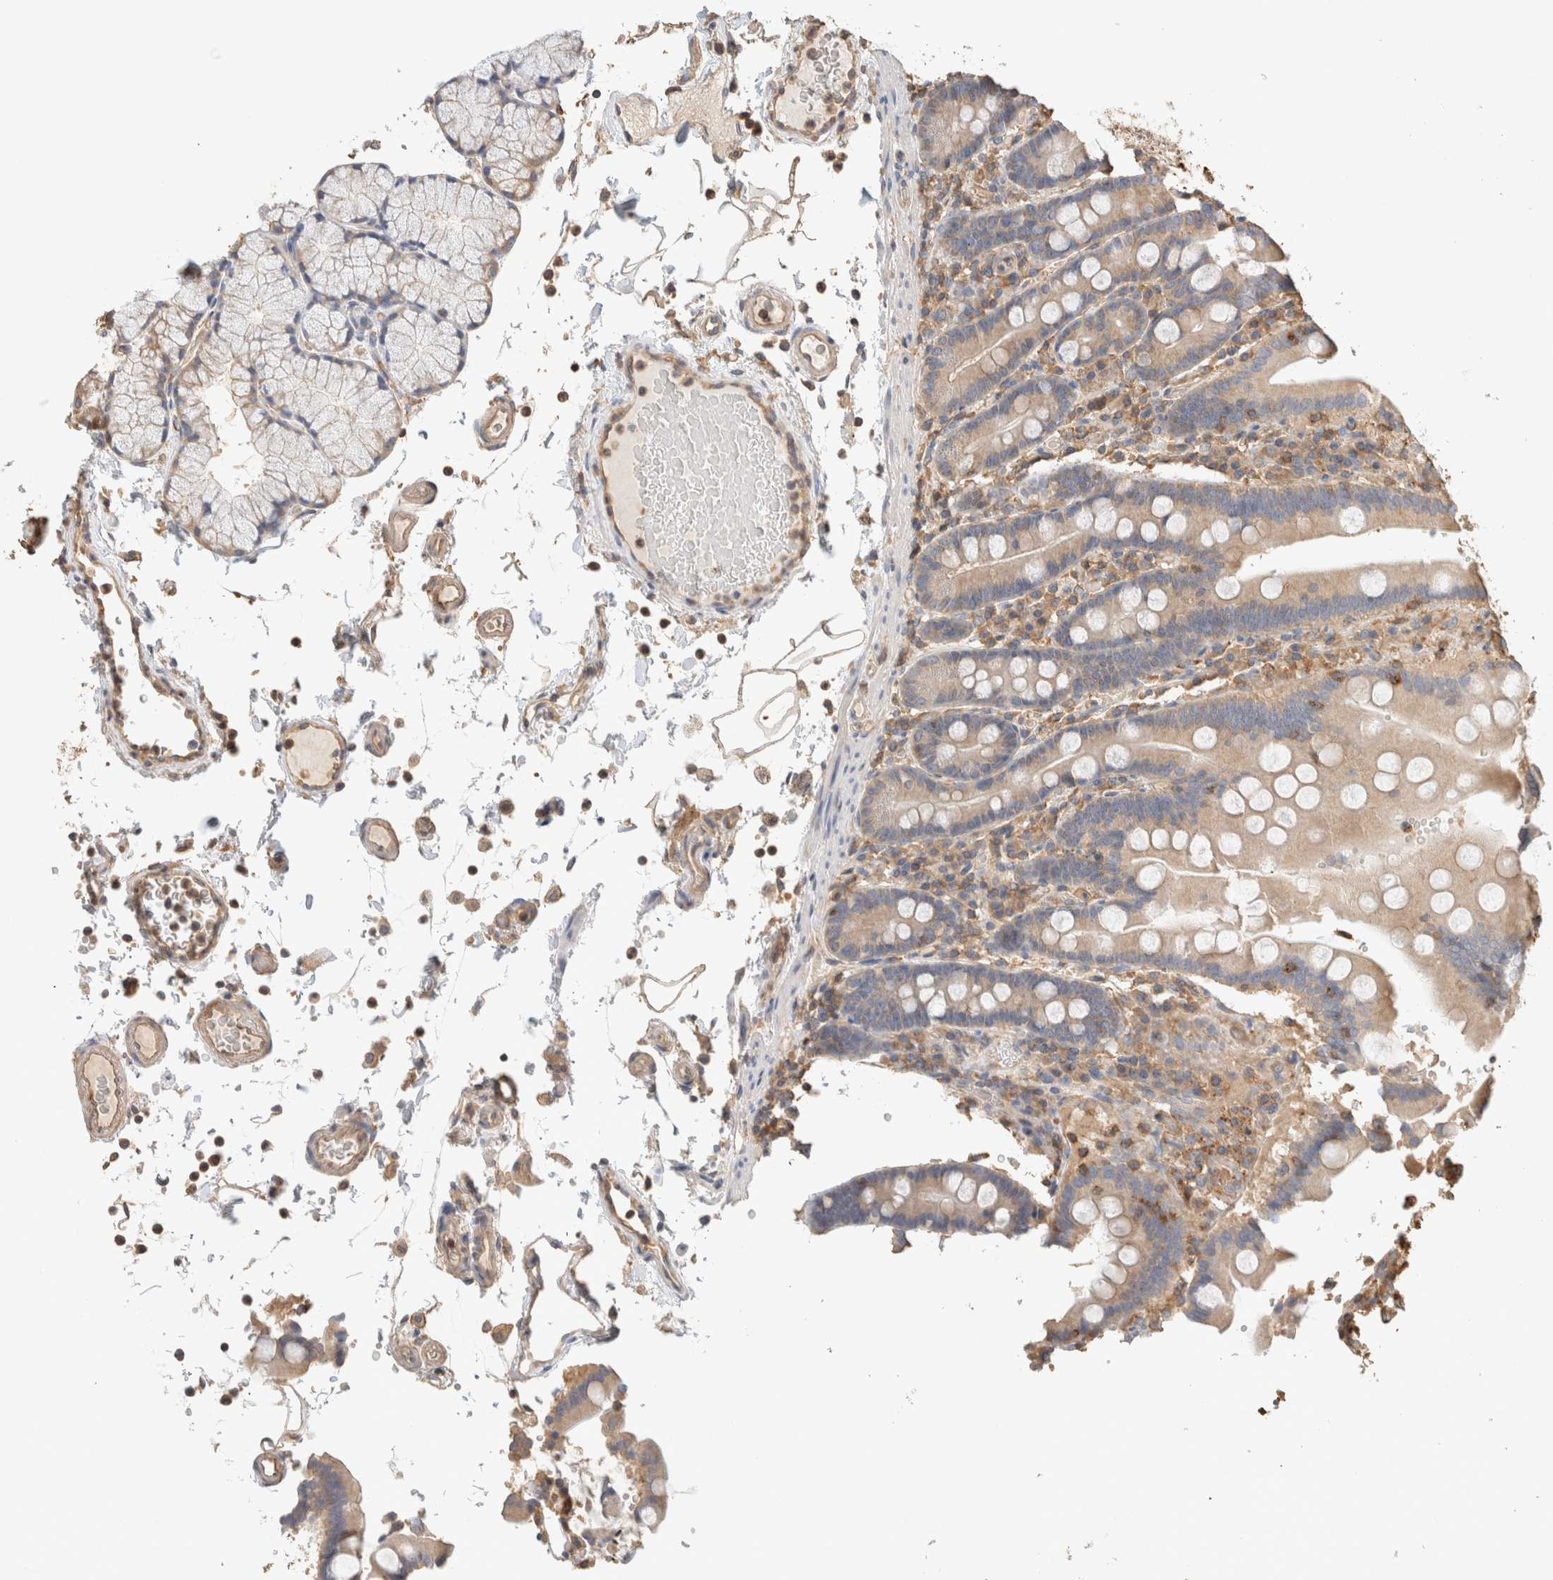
{"staining": {"intensity": "weak", "quantity": ">75%", "location": "cytoplasmic/membranous"}, "tissue": "duodenum", "cell_type": "Glandular cells", "image_type": "normal", "snomed": [{"axis": "morphology", "description": "Normal tissue, NOS"}, {"axis": "topography", "description": "Small intestine, NOS"}], "caption": "Immunohistochemical staining of benign duodenum demonstrates weak cytoplasmic/membranous protein positivity in about >75% of glandular cells. The staining is performed using DAB (3,3'-diaminobenzidine) brown chromogen to label protein expression. The nuclei are counter-stained blue using hematoxylin.", "gene": "CFAP418", "patient": {"sex": "female", "age": 71}}